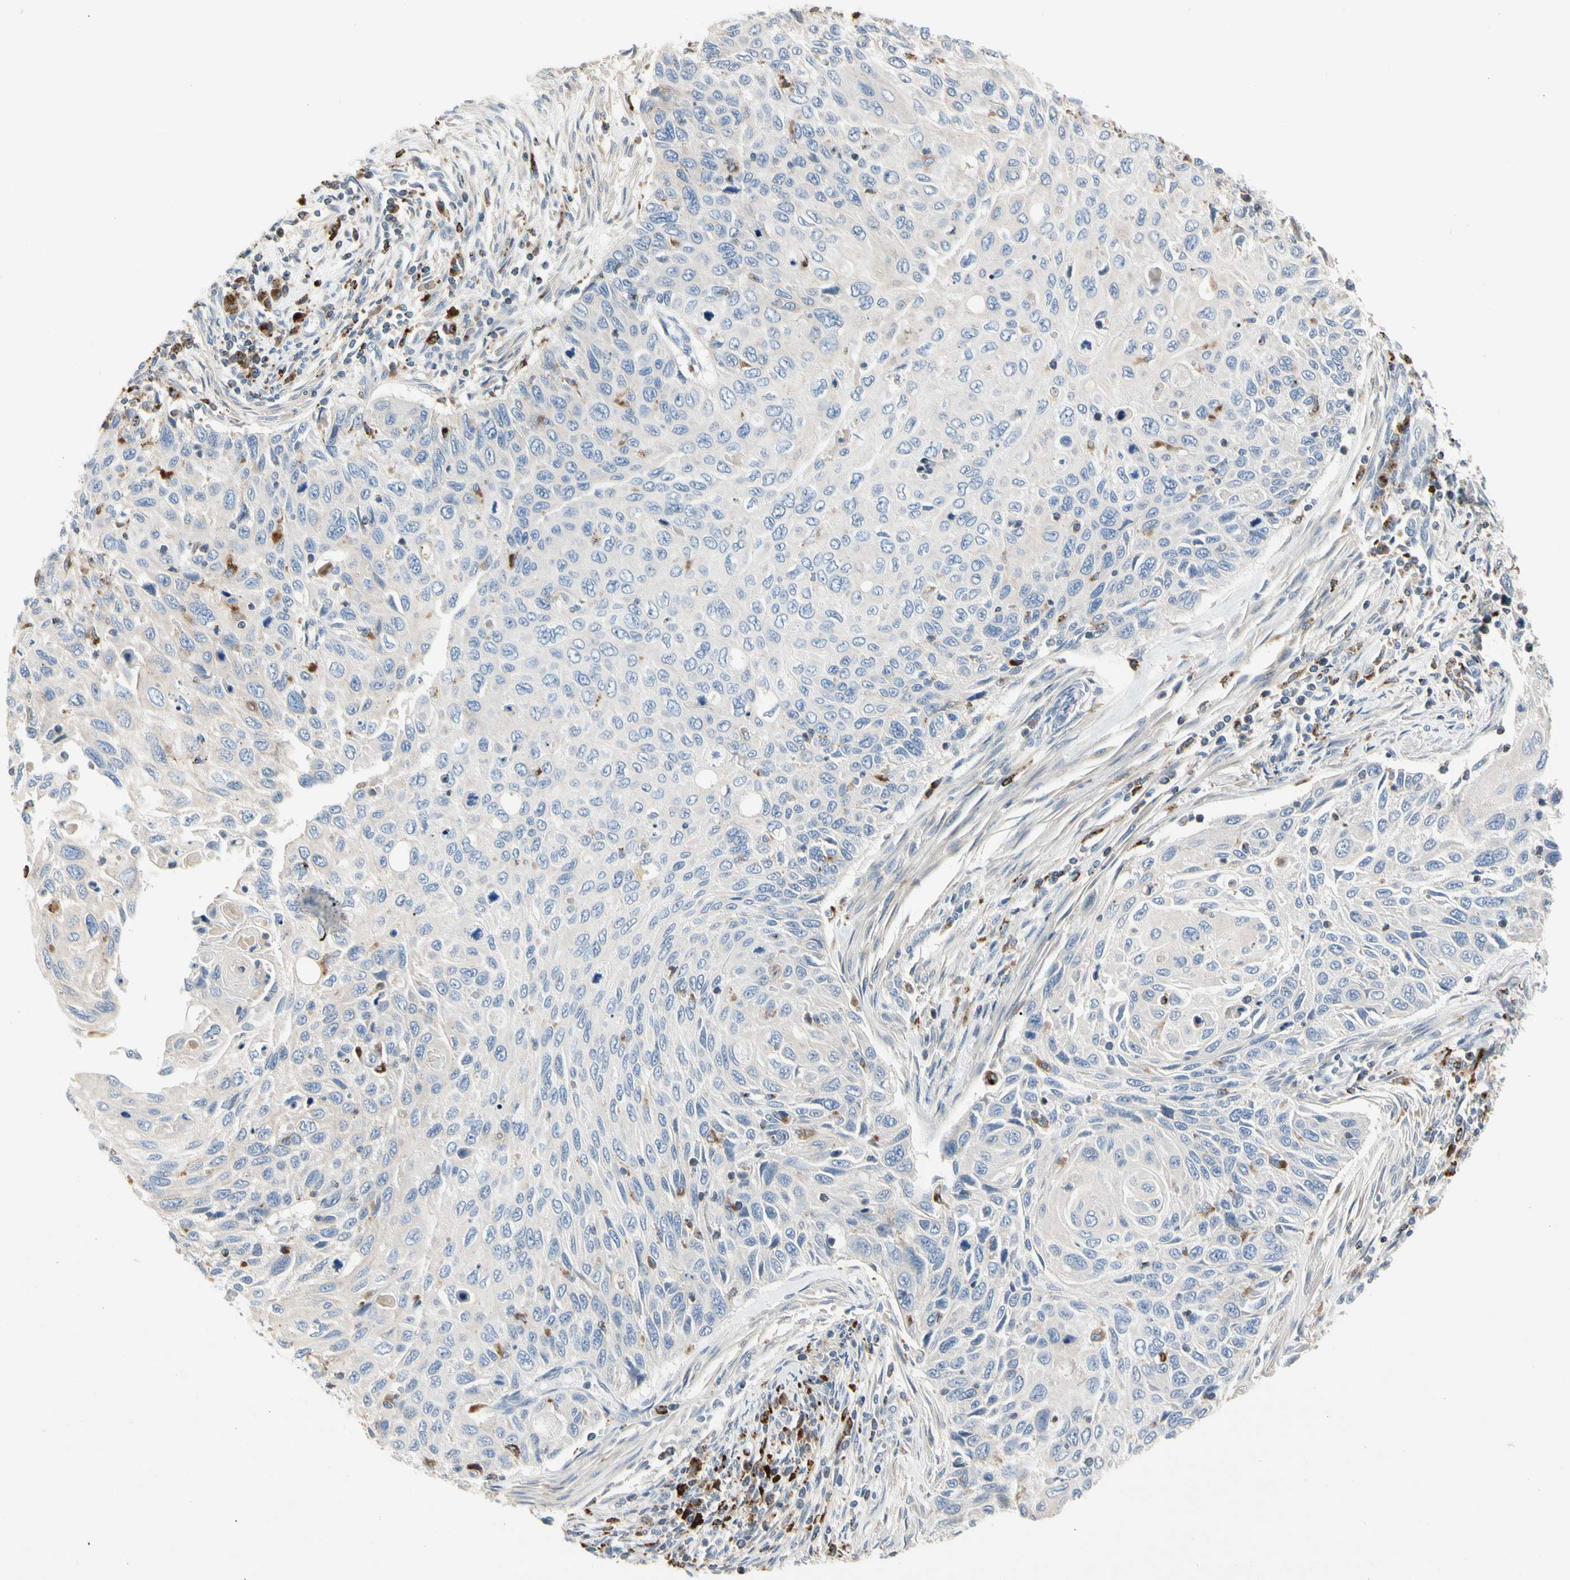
{"staining": {"intensity": "negative", "quantity": "none", "location": "none"}, "tissue": "cervical cancer", "cell_type": "Tumor cells", "image_type": "cancer", "snomed": [{"axis": "morphology", "description": "Squamous cell carcinoma, NOS"}, {"axis": "topography", "description": "Cervix"}], "caption": "A histopathology image of human squamous cell carcinoma (cervical) is negative for staining in tumor cells.", "gene": "ADA2", "patient": {"sex": "female", "age": 70}}